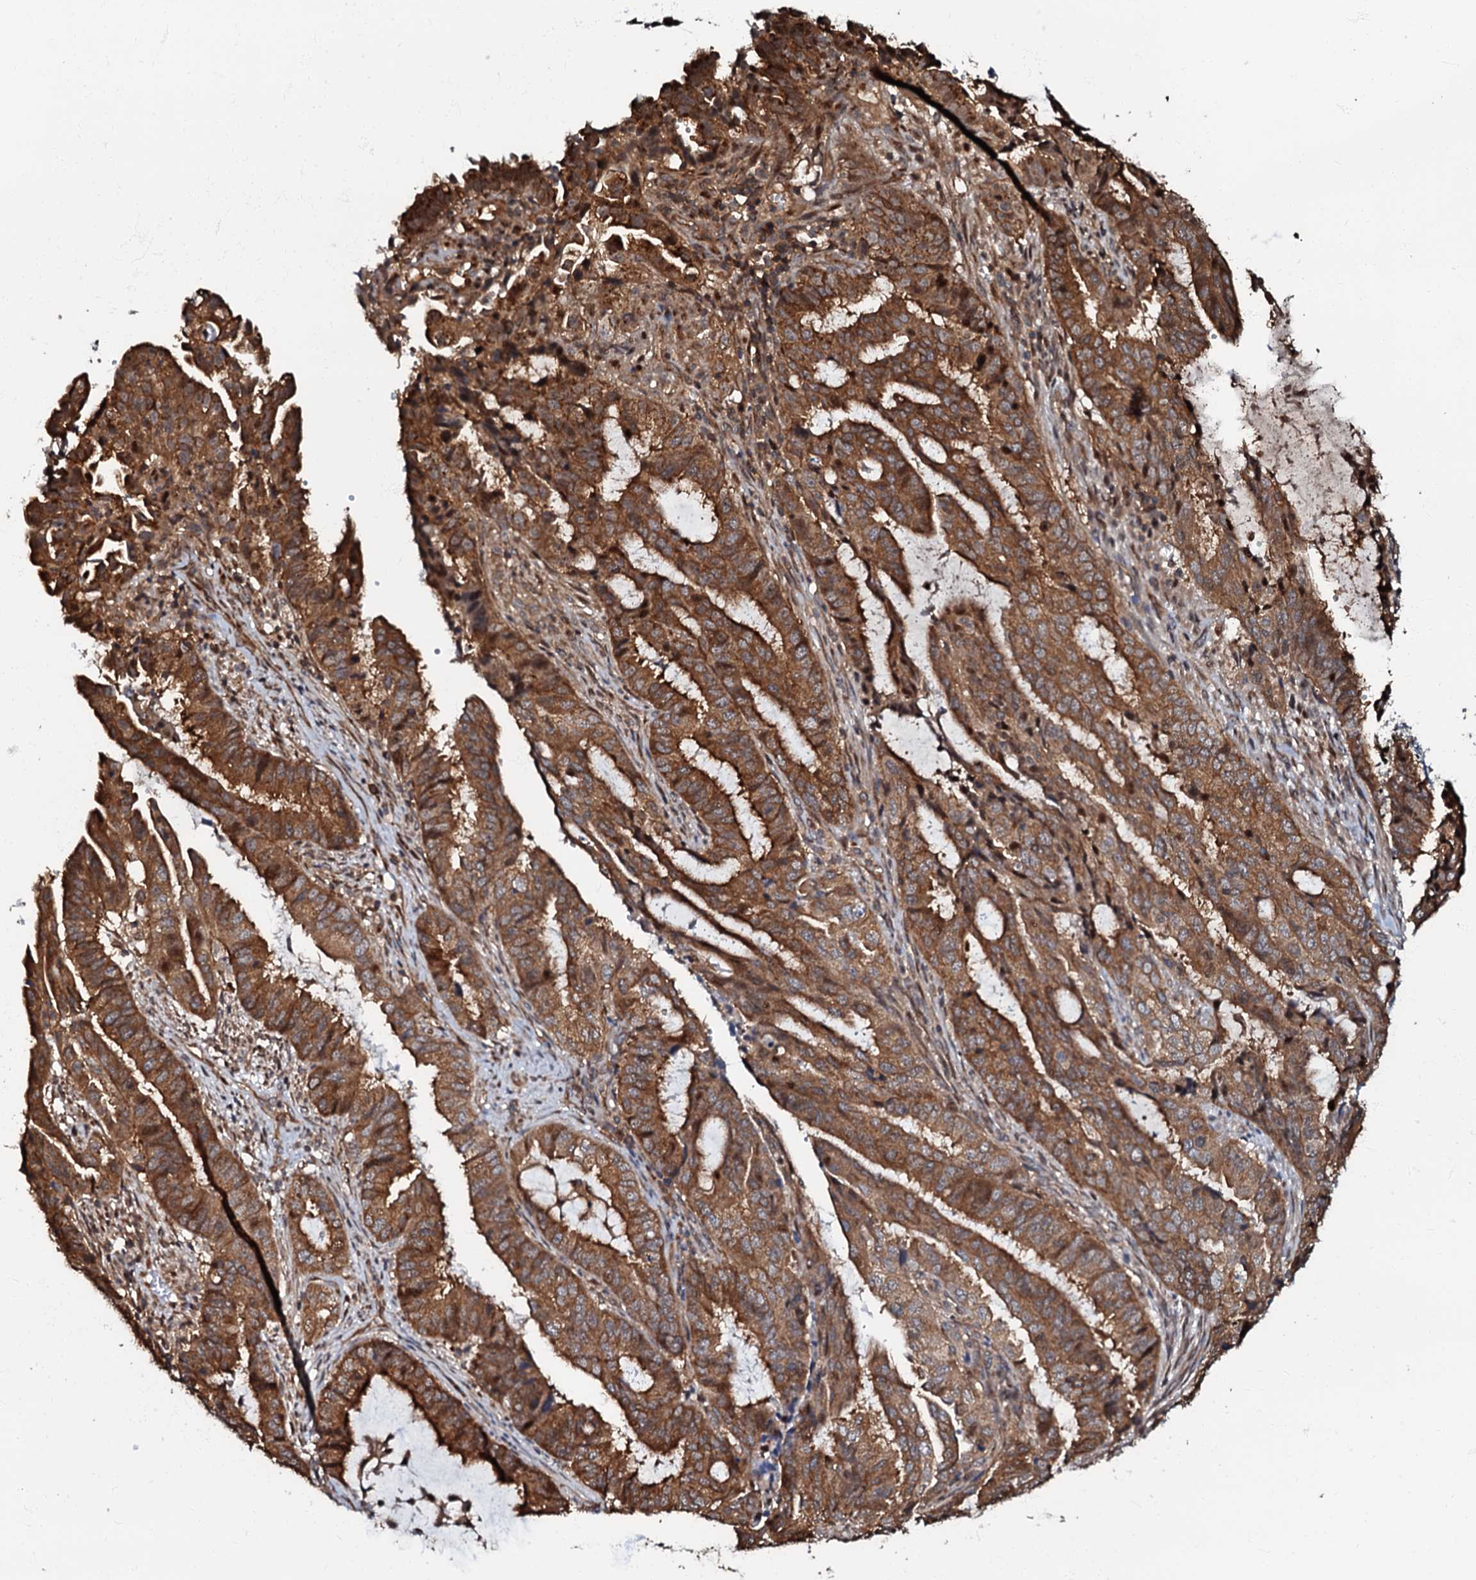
{"staining": {"intensity": "strong", "quantity": ">75%", "location": "cytoplasmic/membranous"}, "tissue": "endometrial cancer", "cell_type": "Tumor cells", "image_type": "cancer", "snomed": [{"axis": "morphology", "description": "Adenocarcinoma, NOS"}, {"axis": "topography", "description": "Endometrium"}], "caption": "Strong cytoplasmic/membranous expression for a protein is present in approximately >75% of tumor cells of endometrial cancer using IHC.", "gene": "OSBP", "patient": {"sex": "female", "age": 51}}